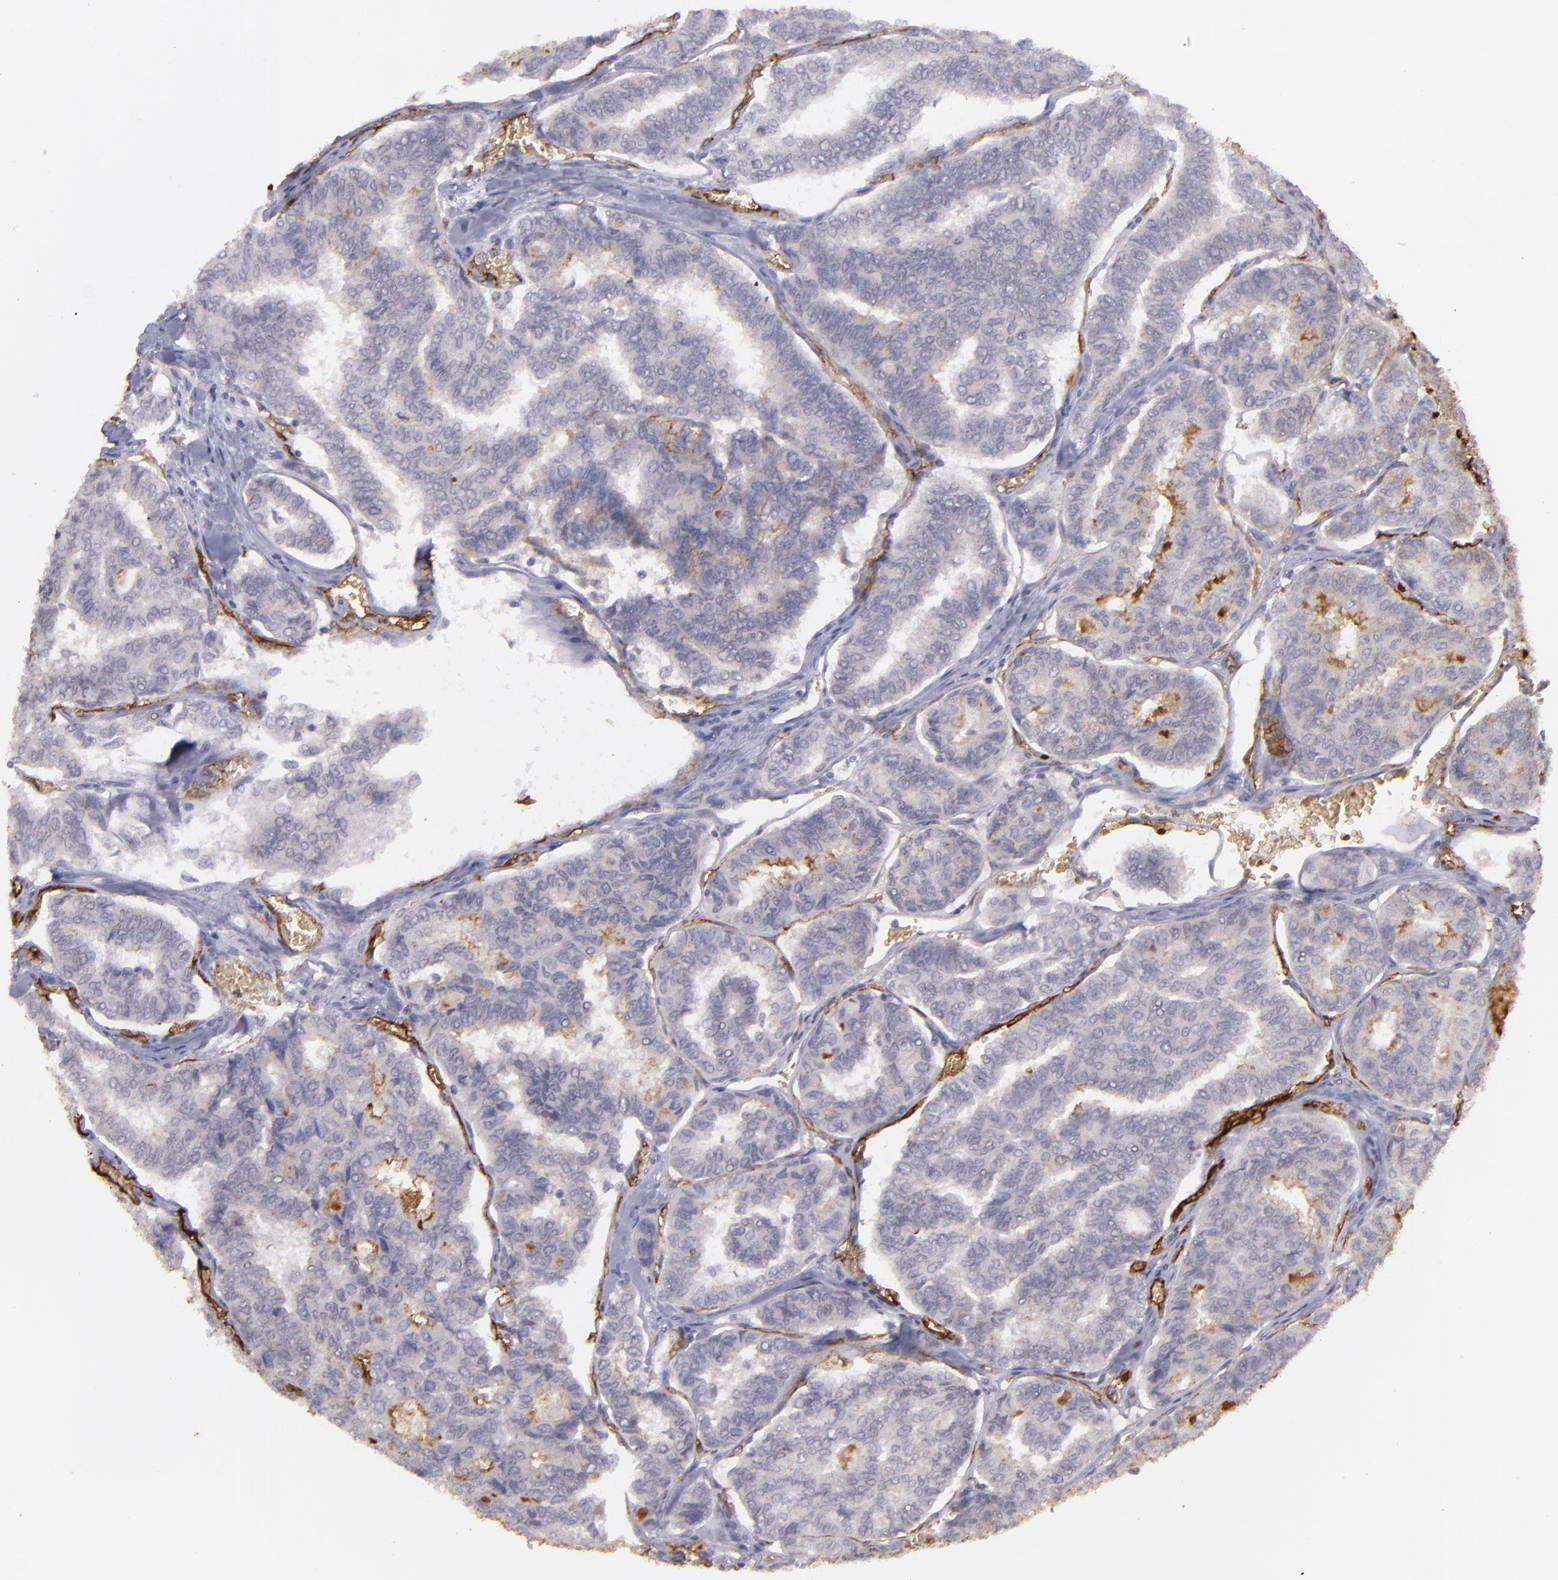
{"staining": {"intensity": "negative", "quantity": "none", "location": "none"}, "tissue": "thyroid cancer", "cell_type": "Tumor cells", "image_type": "cancer", "snomed": [{"axis": "morphology", "description": "Papillary adenocarcinoma, NOS"}, {"axis": "topography", "description": "Thyroid gland"}], "caption": "This is an immunohistochemistry (IHC) image of human thyroid papillary adenocarcinoma. There is no expression in tumor cells.", "gene": "ACE", "patient": {"sex": "female", "age": 35}}